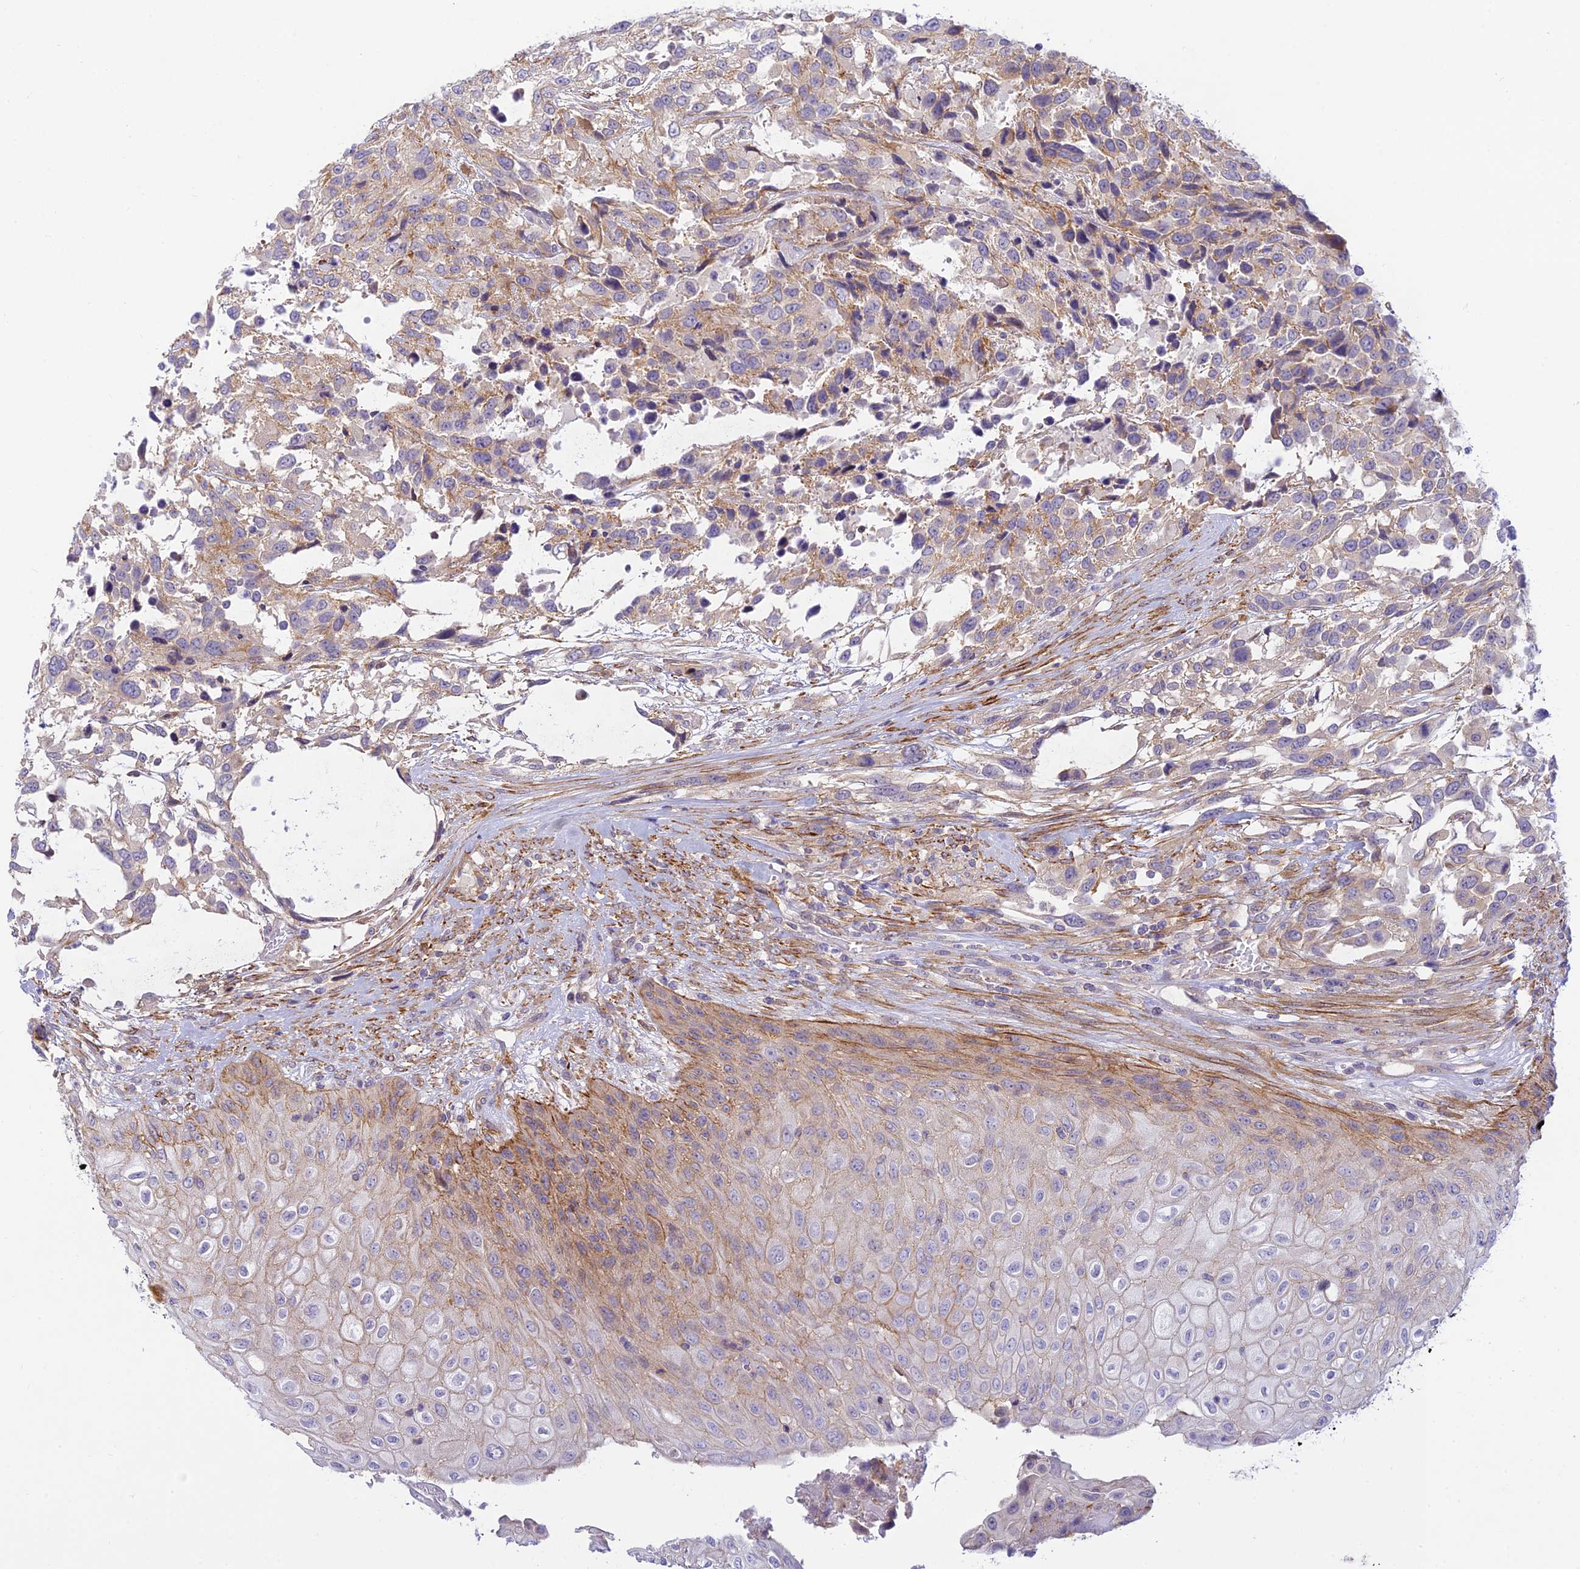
{"staining": {"intensity": "moderate", "quantity": "<25%", "location": "cytoplasmic/membranous"}, "tissue": "urothelial cancer", "cell_type": "Tumor cells", "image_type": "cancer", "snomed": [{"axis": "morphology", "description": "Urothelial carcinoma, High grade"}, {"axis": "topography", "description": "Urinary bladder"}], "caption": "Immunohistochemical staining of urothelial cancer reveals low levels of moderate cytoplasmic/membranous protein staining in about <25% of tumor cells.", "gene": "FBXW4", "patient": {"sex": "female", "age": 70}}